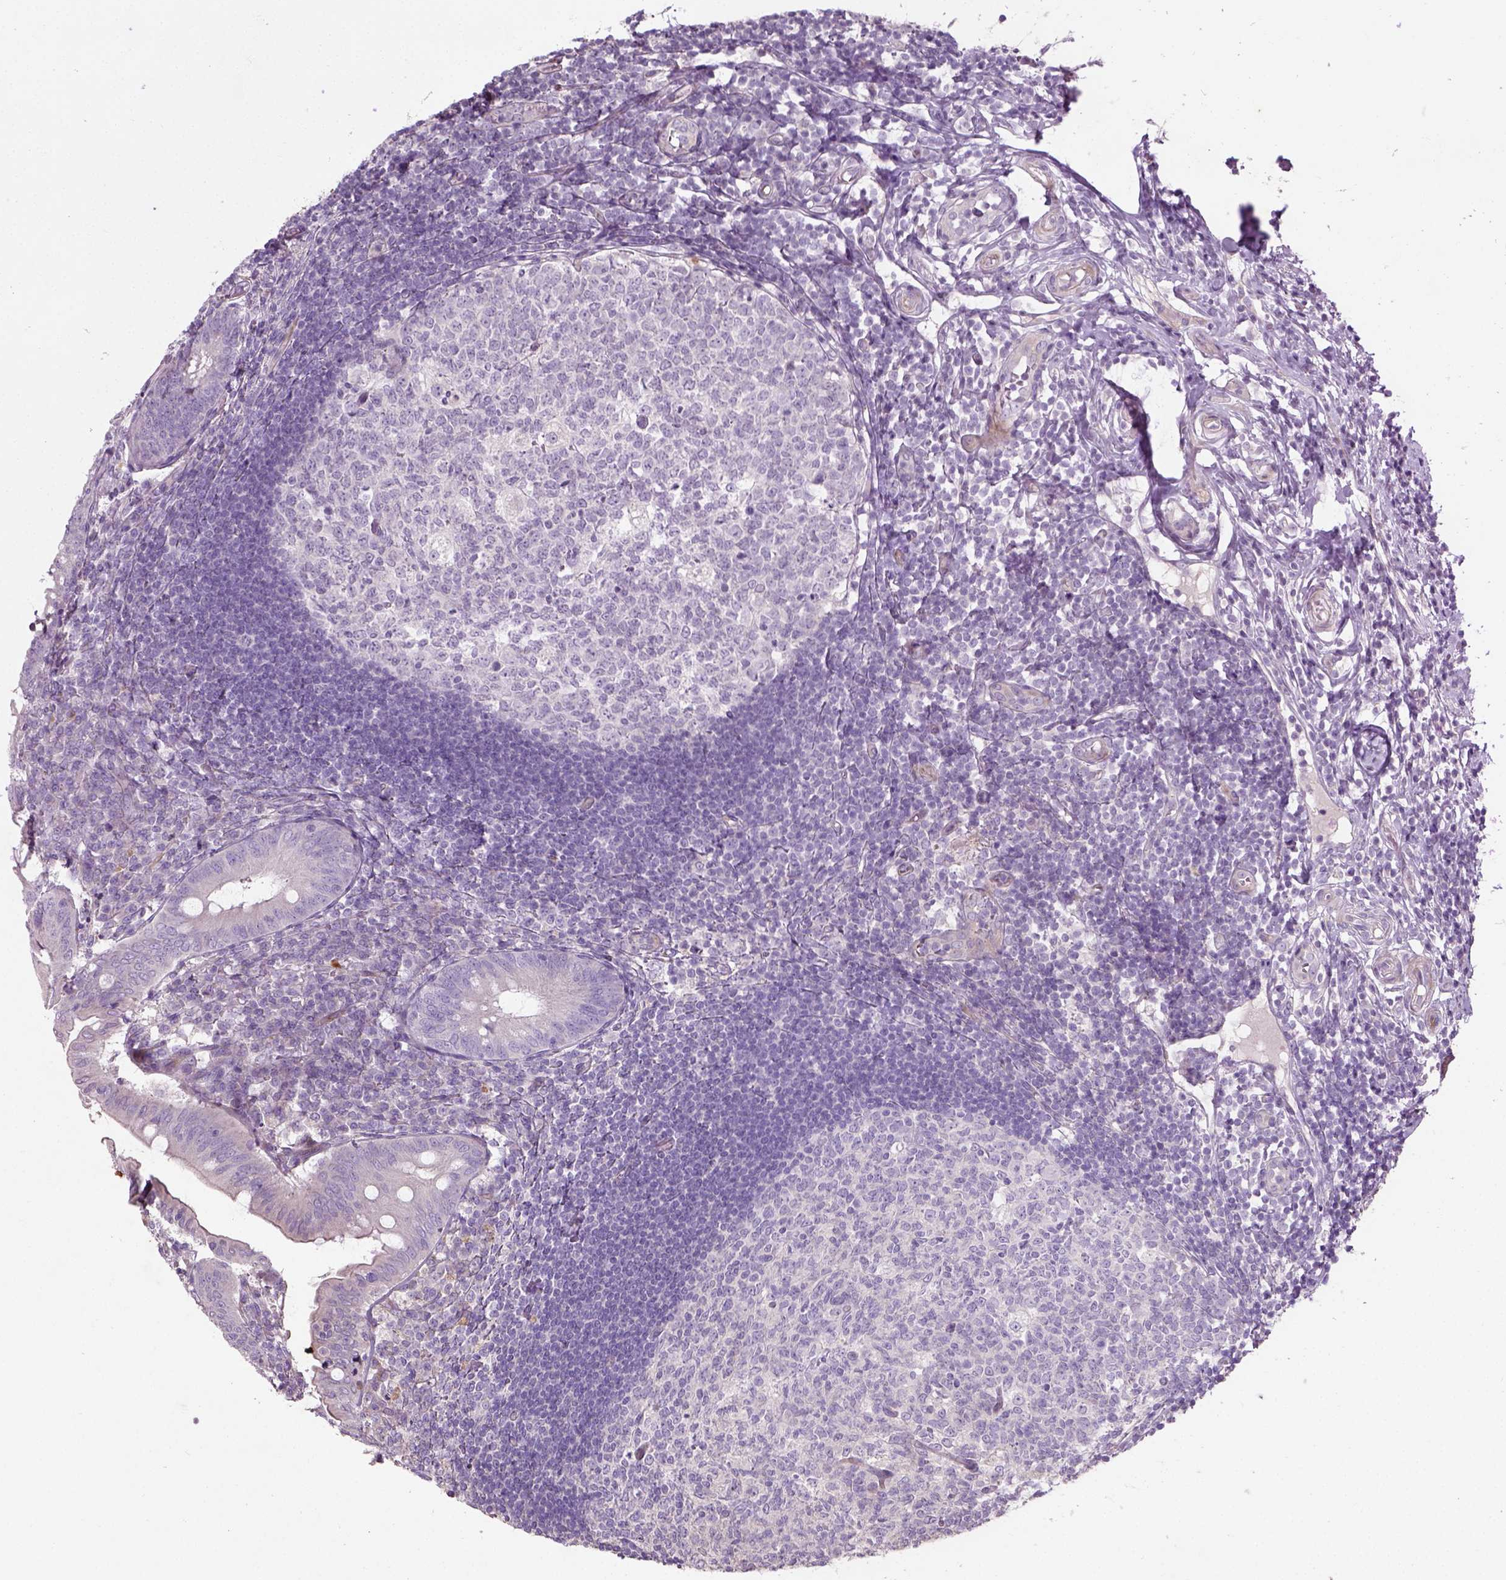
{"staining": {"intensity": "moderate", "quantity": "<25%", "location": "cytoplasmic/membranous"}, "tissue": "appendix", "cell_type": "Glandular cells", "image_type": "normal", "snomed": [{"axis": "morphology", "description": "Normal tissue, NOS"}, {"axis": "morphology", "description": "Inflammation, NOS"}, {"axis": "topography", "description": "Appendix"}], "caption": "Protein analysis of unremarkable appendix reveals moderate cytoplasmic/membranous expression in about <25% of glandular cells. (DAB (3,3'-diaminobenzidine) IHC, brown staining for protein, blue staining for nuclei).", "gene": "PKP3", "patient": {"sex": "male", "age": 16}}